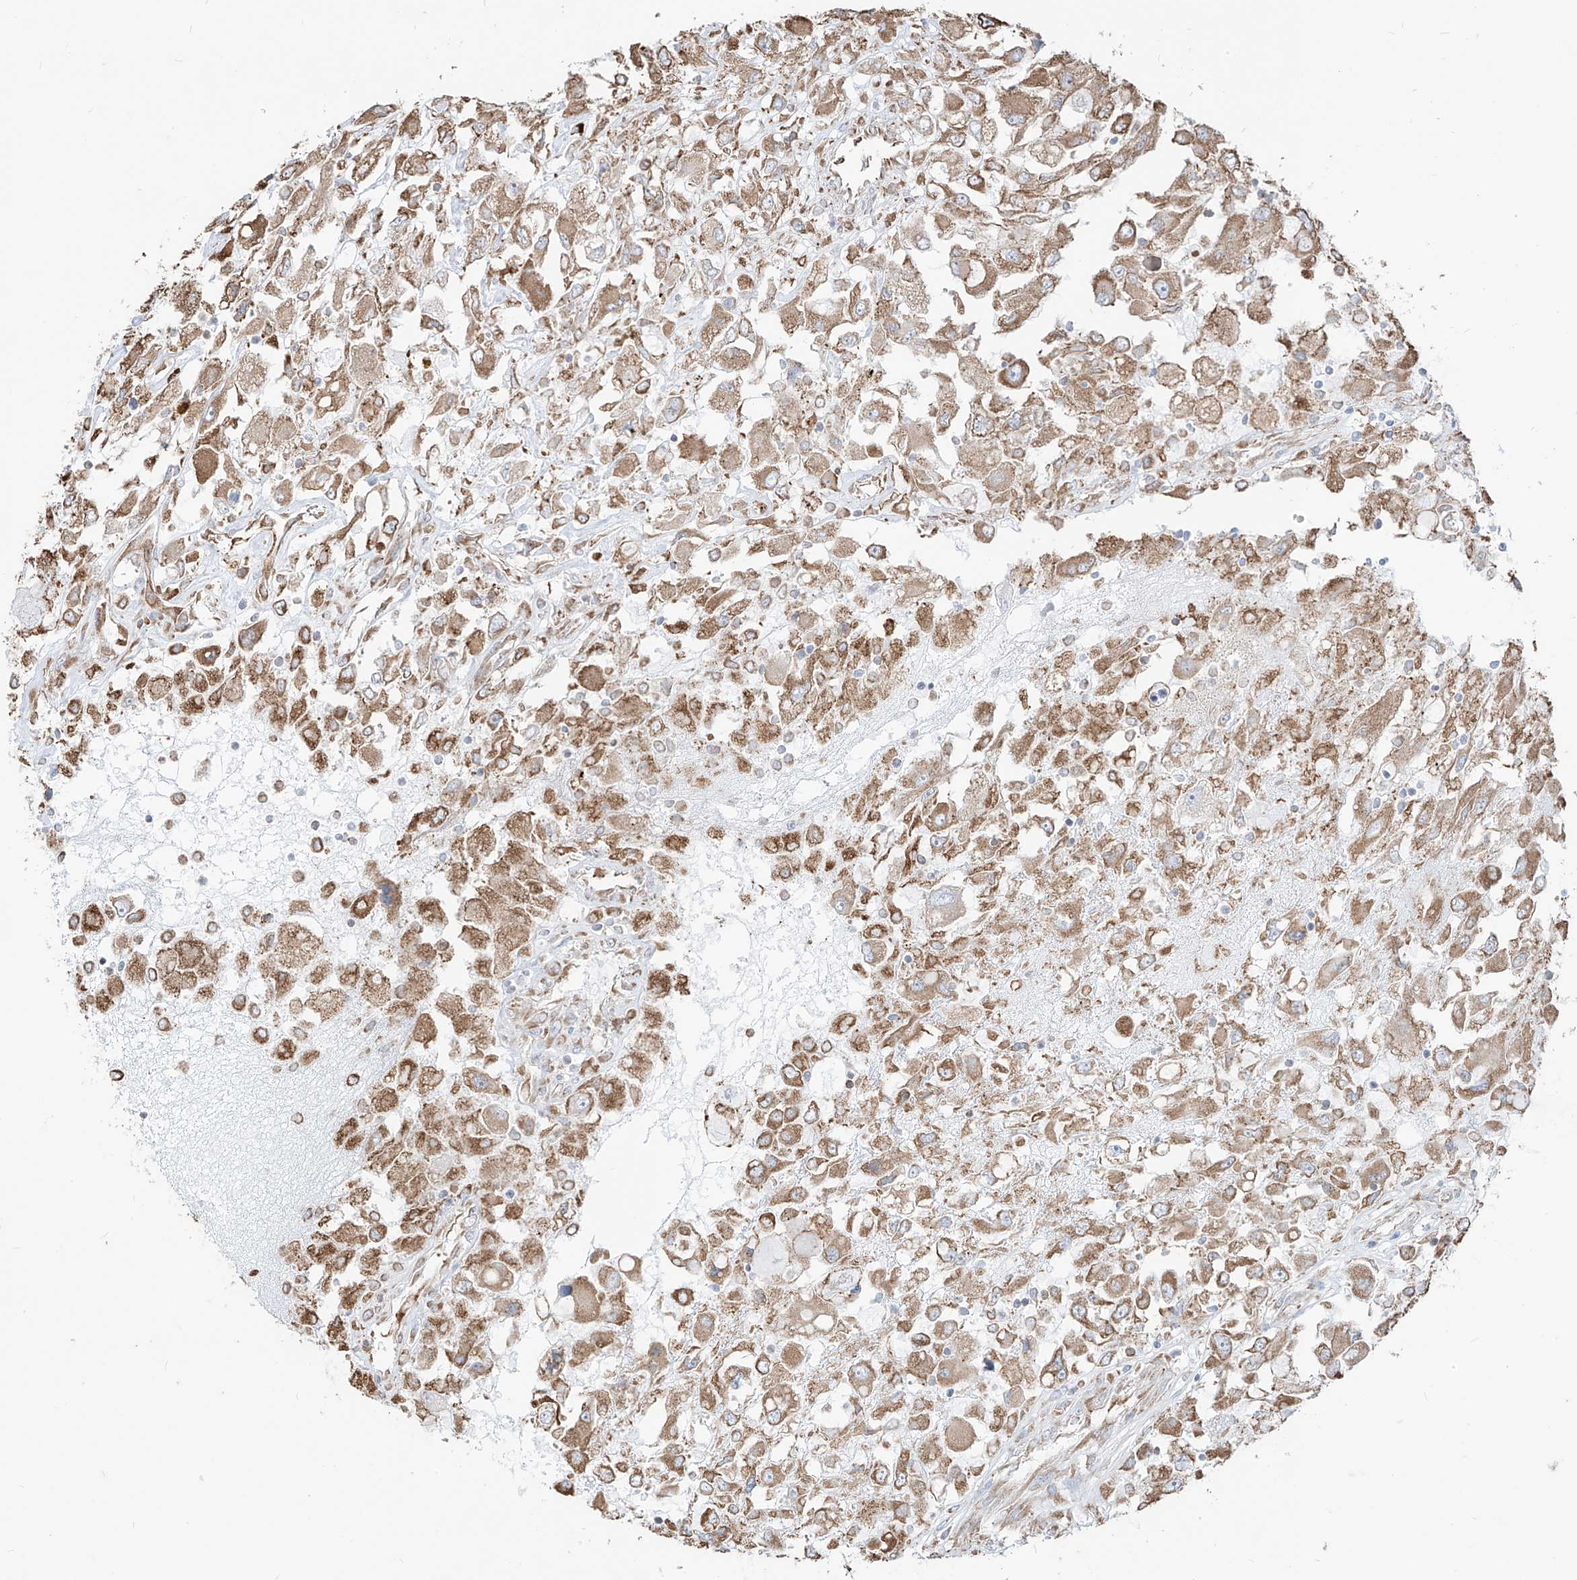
{"staining": {"intensity": "moderate", "quantity": ">75%", "location": "cytoplasmic/membranous"}, "tissue": "renal cancer", "cell_type": "Tumor cells", "image_type": "cancer", "snomed": [{"axis": "morphology", "description": "Adenocarcinoma, NOS"}, {"axis": "topography", "description": "Kidney"}], "caption": "Immunohistochemistry image of renal adenocarcinoma stained for a protein (brown), which exhibits medium levels of moderate cytoplasmic/membranous expression in about >75% of tumor cells.", "gene": "PDIA6", "patient": {"sex": "female", "age": 52}}